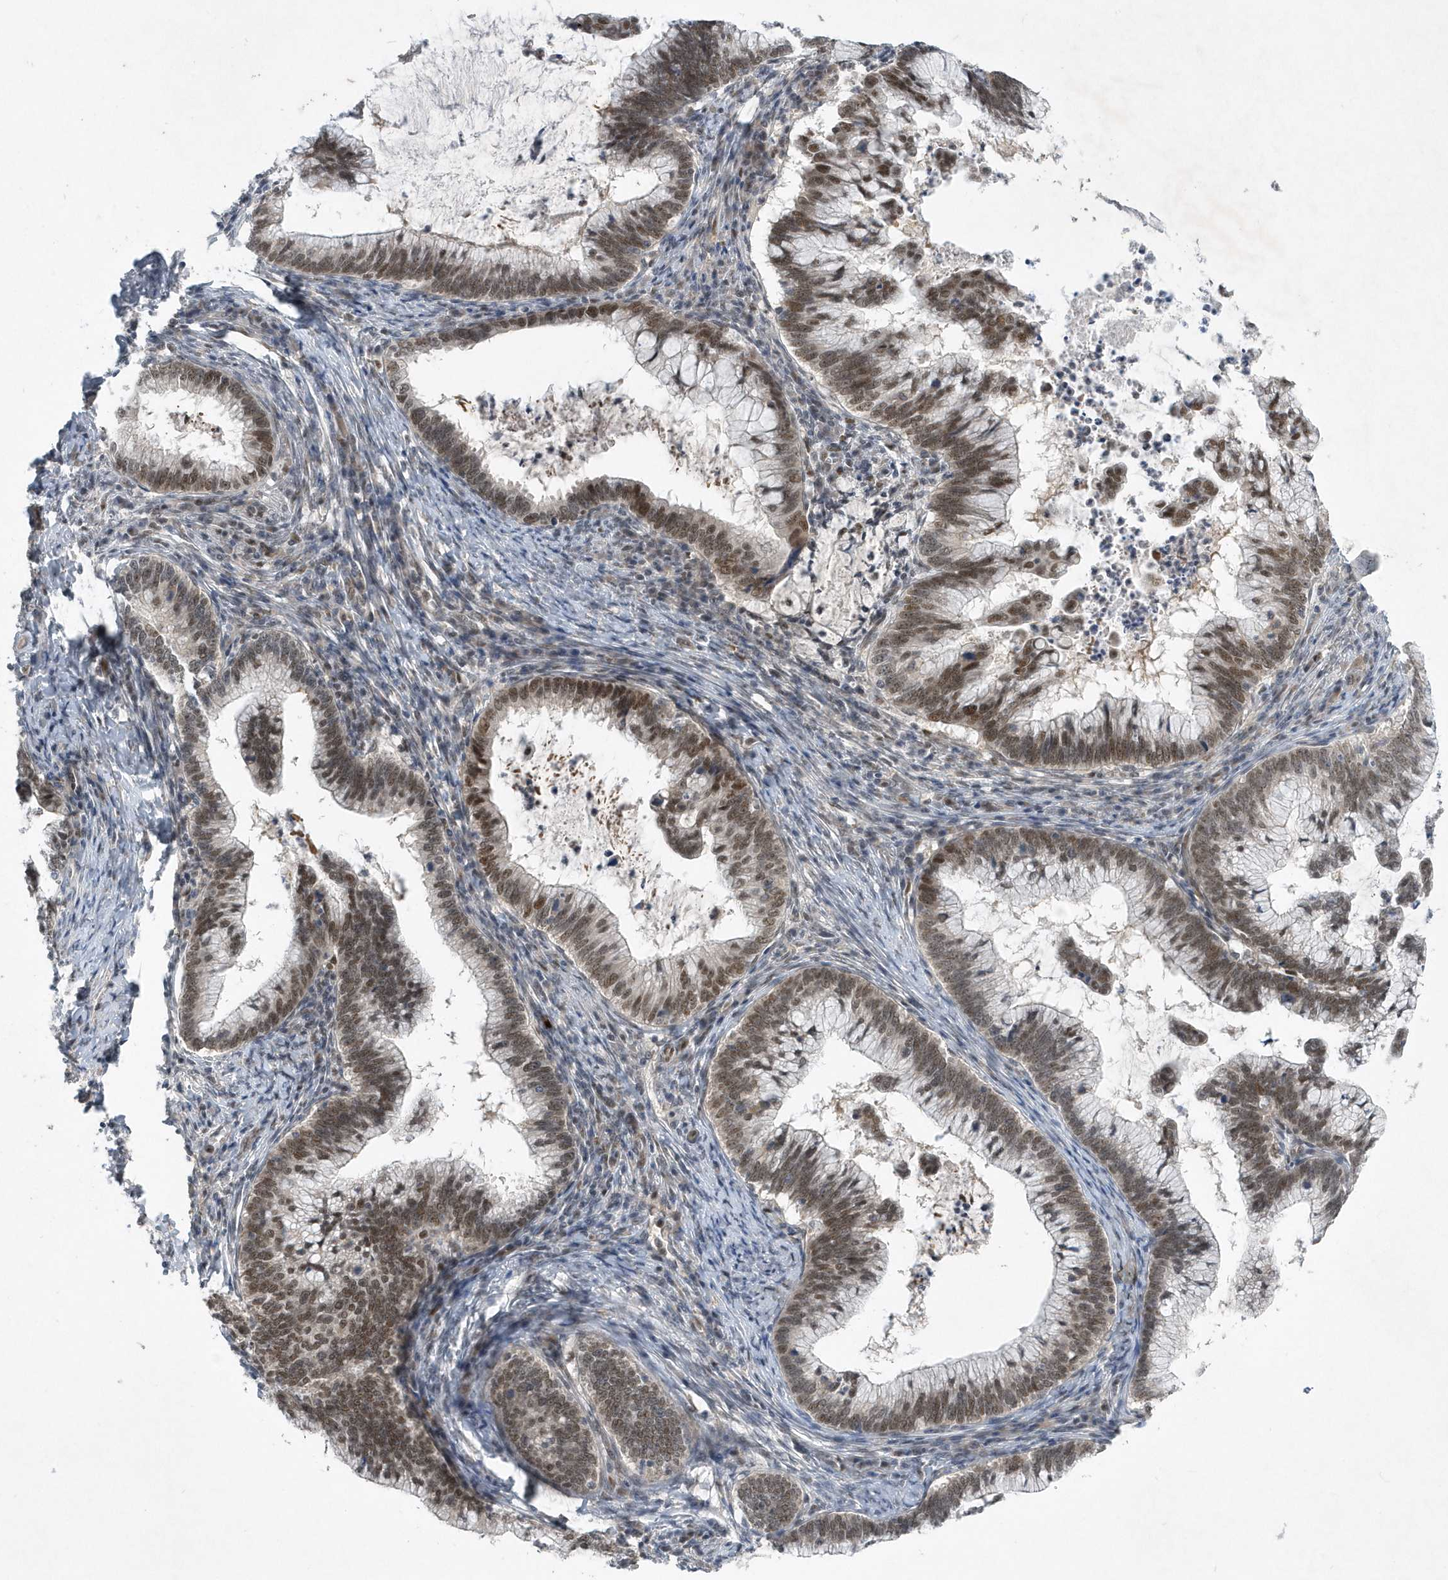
{"staining": {"intensity": "moderate", "quantity": ">75%", "location": "cytoplasmic/membranous,nuclear"}, "tissue": "cervical cancer", "cell_type": "Tumor cells", "image_type": "cancer", "snomed": [{"axis": "morphology", "description": "Adenocarcinoma, NOS"}, {"axis": "topography", "description": "Cervix"}], "caption": "Tumor cells exhibit moderate cytoplasmic/membranous and nuclear staining in approximately >75% of cells in adenocarcinoma (cervical). (DAB (3,3'-diaminobenzidine) IHC with brightfield microscopy, high magnification).", "gene": "FAM217A", "patient": {"sex": "female", "age": 36}}